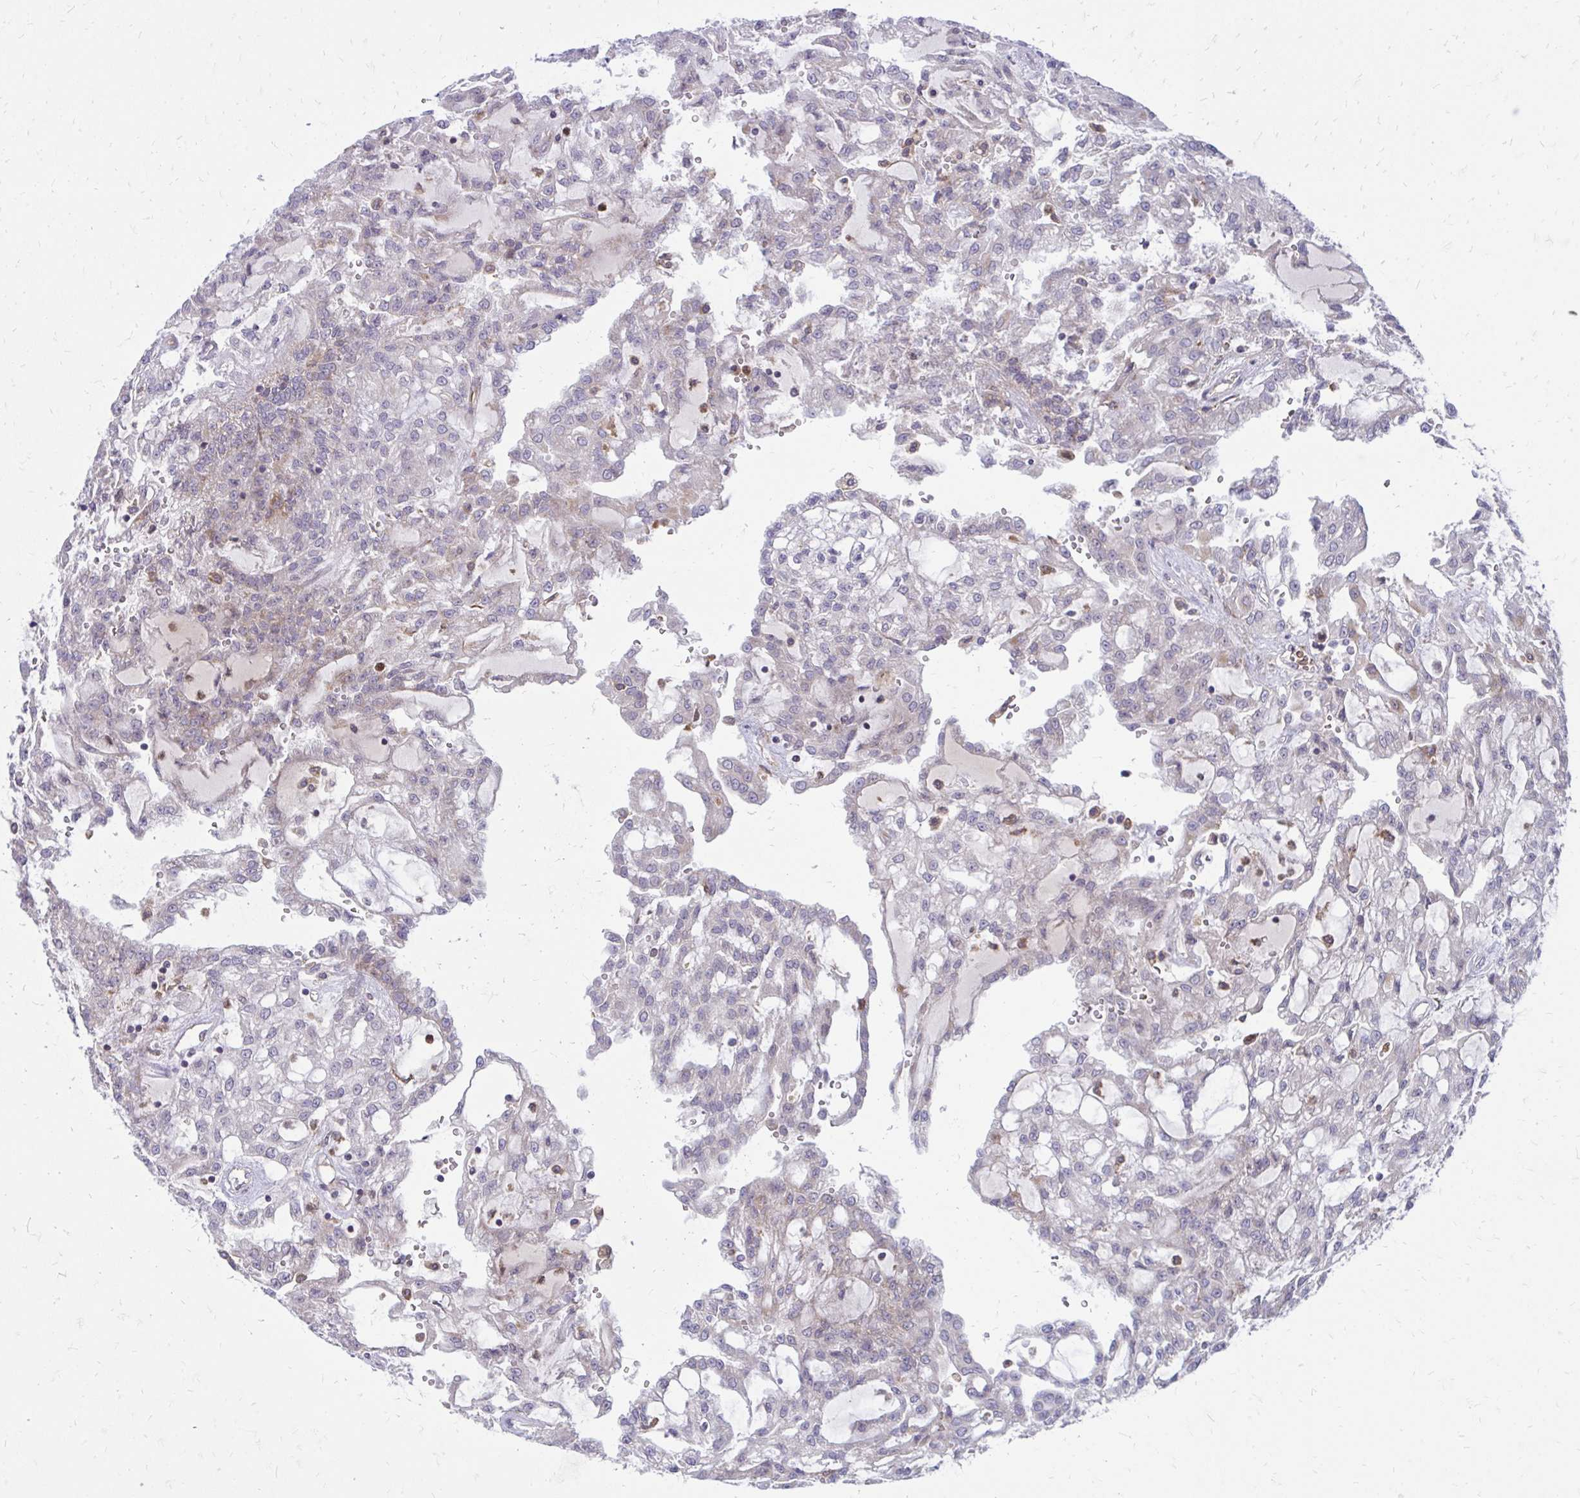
{"staining": {"intensity": "negative", "quantity": "none", "location": "none"}, "tissue": "renal cancer", "cell_type": "Tumor cells", "image_type": "cancer", "snomed": [{"axis": "morphology", "description": "Adenocarcinoma, NOS"}, {"axis": "topography", "description": "Kidney"}], "caption": "A photomicrograph of renal cancer stained for a protein demonstrates no brown staining in tumor cells.", "gene": "ASAP1", "patient": {"sex": "male", "age": 63}}